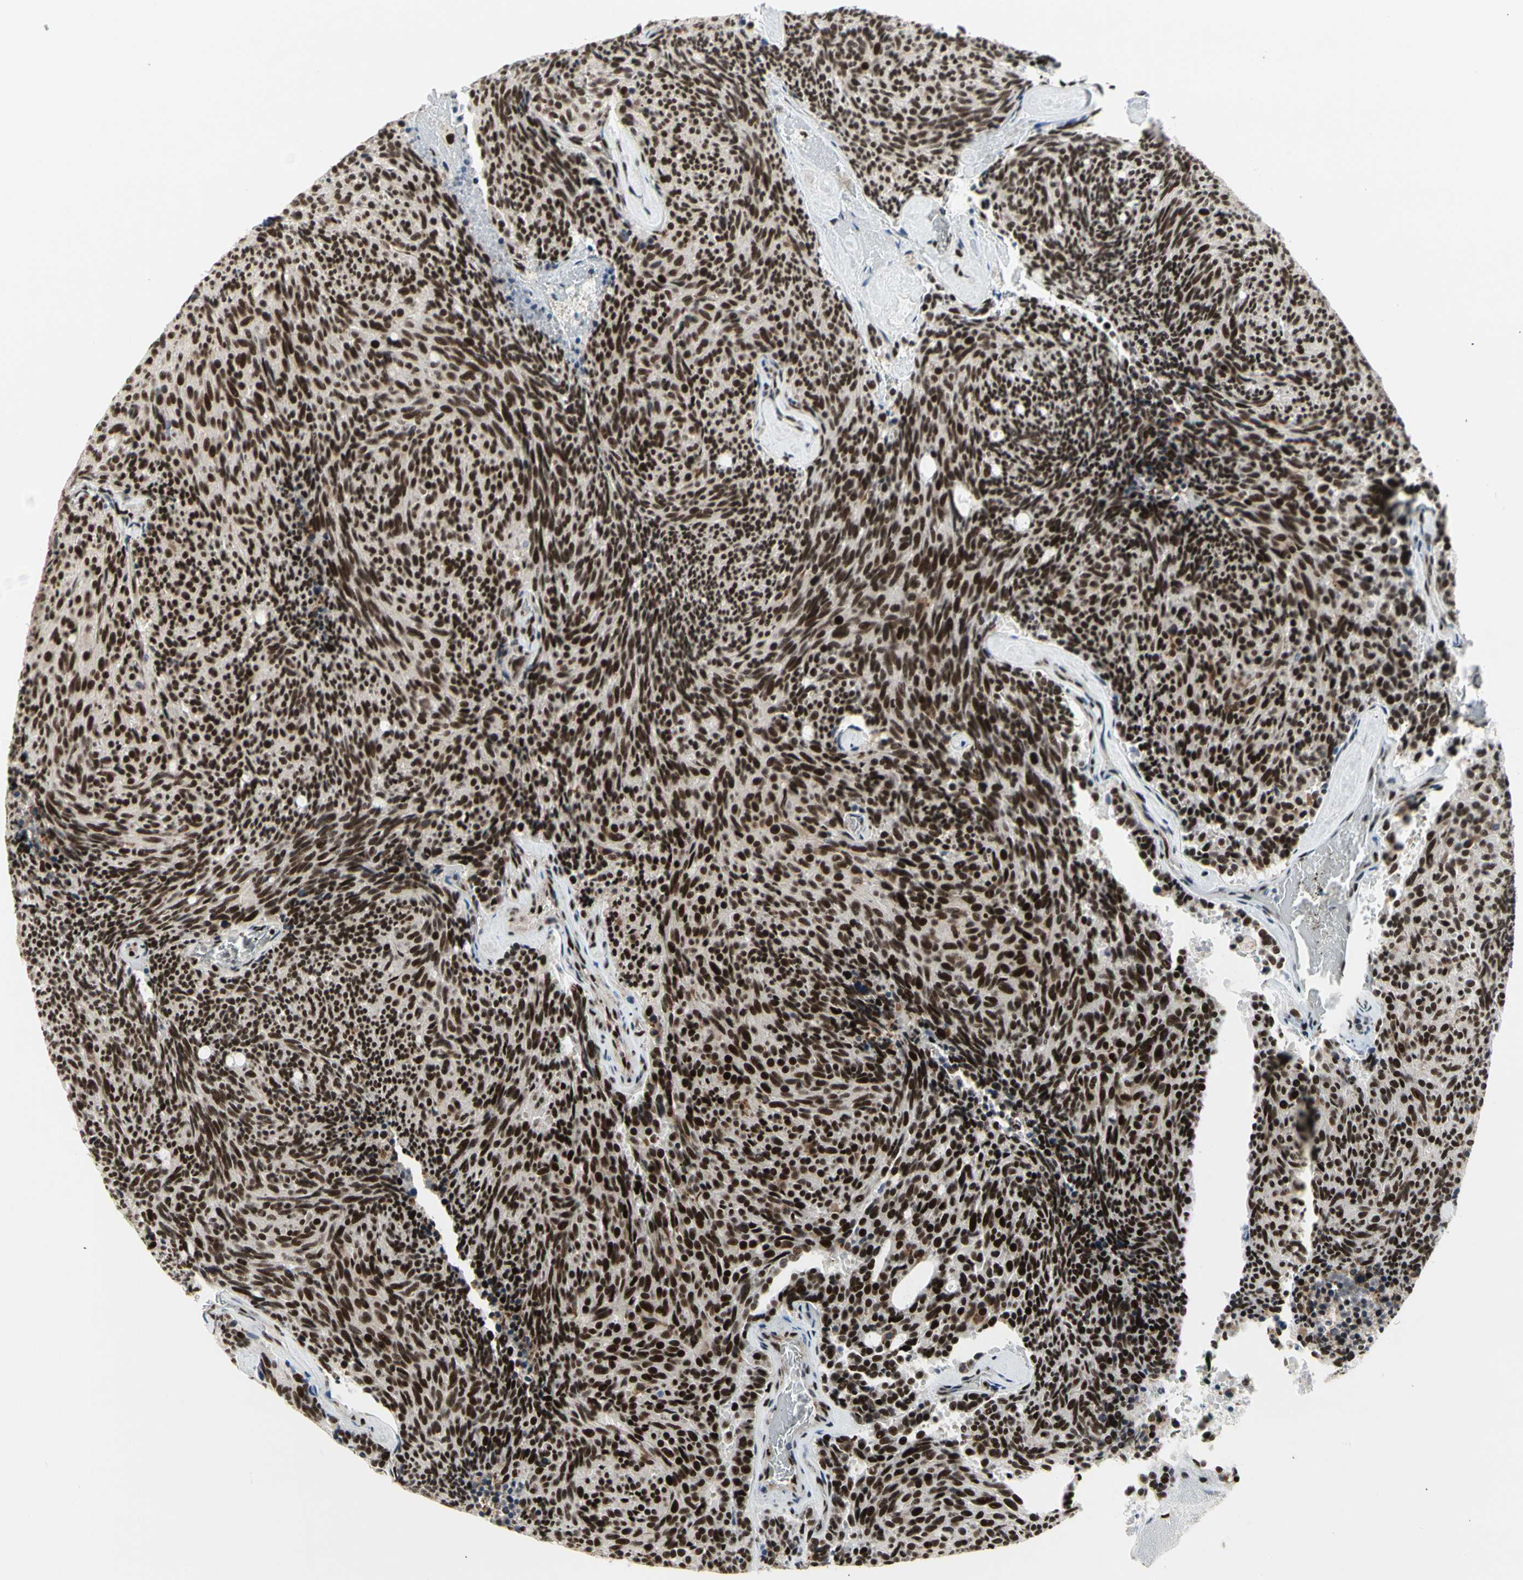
{"staining": {"intensity": "strong", "quantity": ">75%", "location": "nuclear"}, "tissue": "carcinoid", "cell_type": "Tumor cells", "image_type": "cancer", "snomed": [{"axis": "morphology", "description": "Carcinoid, malignant, NOS"}, {"axis": "topography", "description": "Pancreas"}], "caption": "Carcinoid tissue demonstrates strong nuclear positivity in approximately >75% of tumor cells, visualized by immunohistochemistry. (DAB IHC with brightfield microscopy, high magnification).", "gene": "SRSF11", "patient": {"sex": "female", "age": 54}}